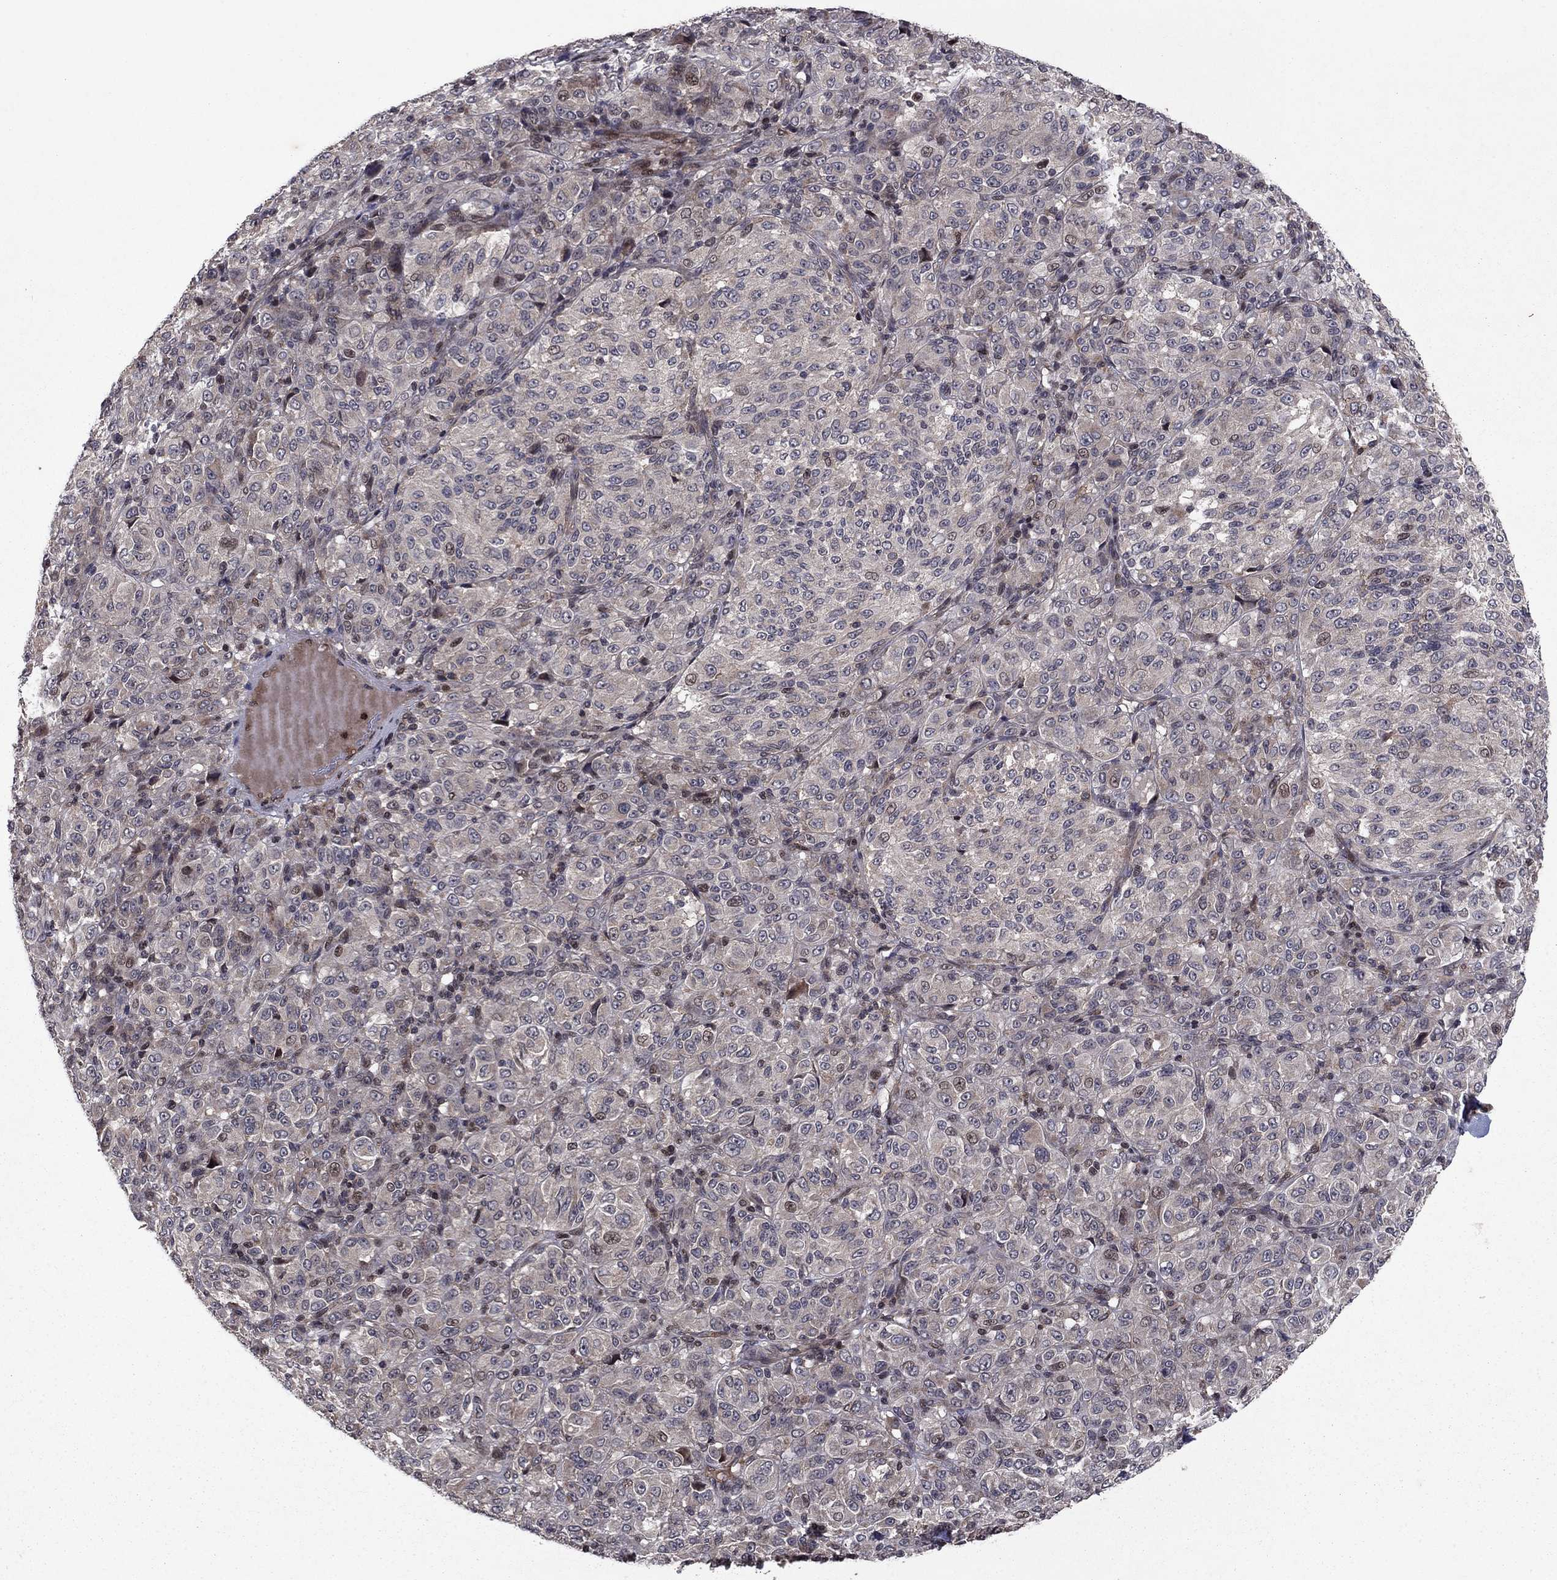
{"staining": {"intensity": "negative", "quantity": "none", "location": "none"}, "tissue": "melanoma", "cell_type": "Tumor cells", "image_type": "cancer", "snomed": [{"axis": "morphology", "description": "Malignant melanoma, Metastatic site"}, {"axis": "topography", "description": "Brain"}], "caption": "Immunohistochemical staining of melanoma displays no significant positivity in tumor cells.", "gene": "SORBS1", "patient": {"sex": "female", "age": 56}}